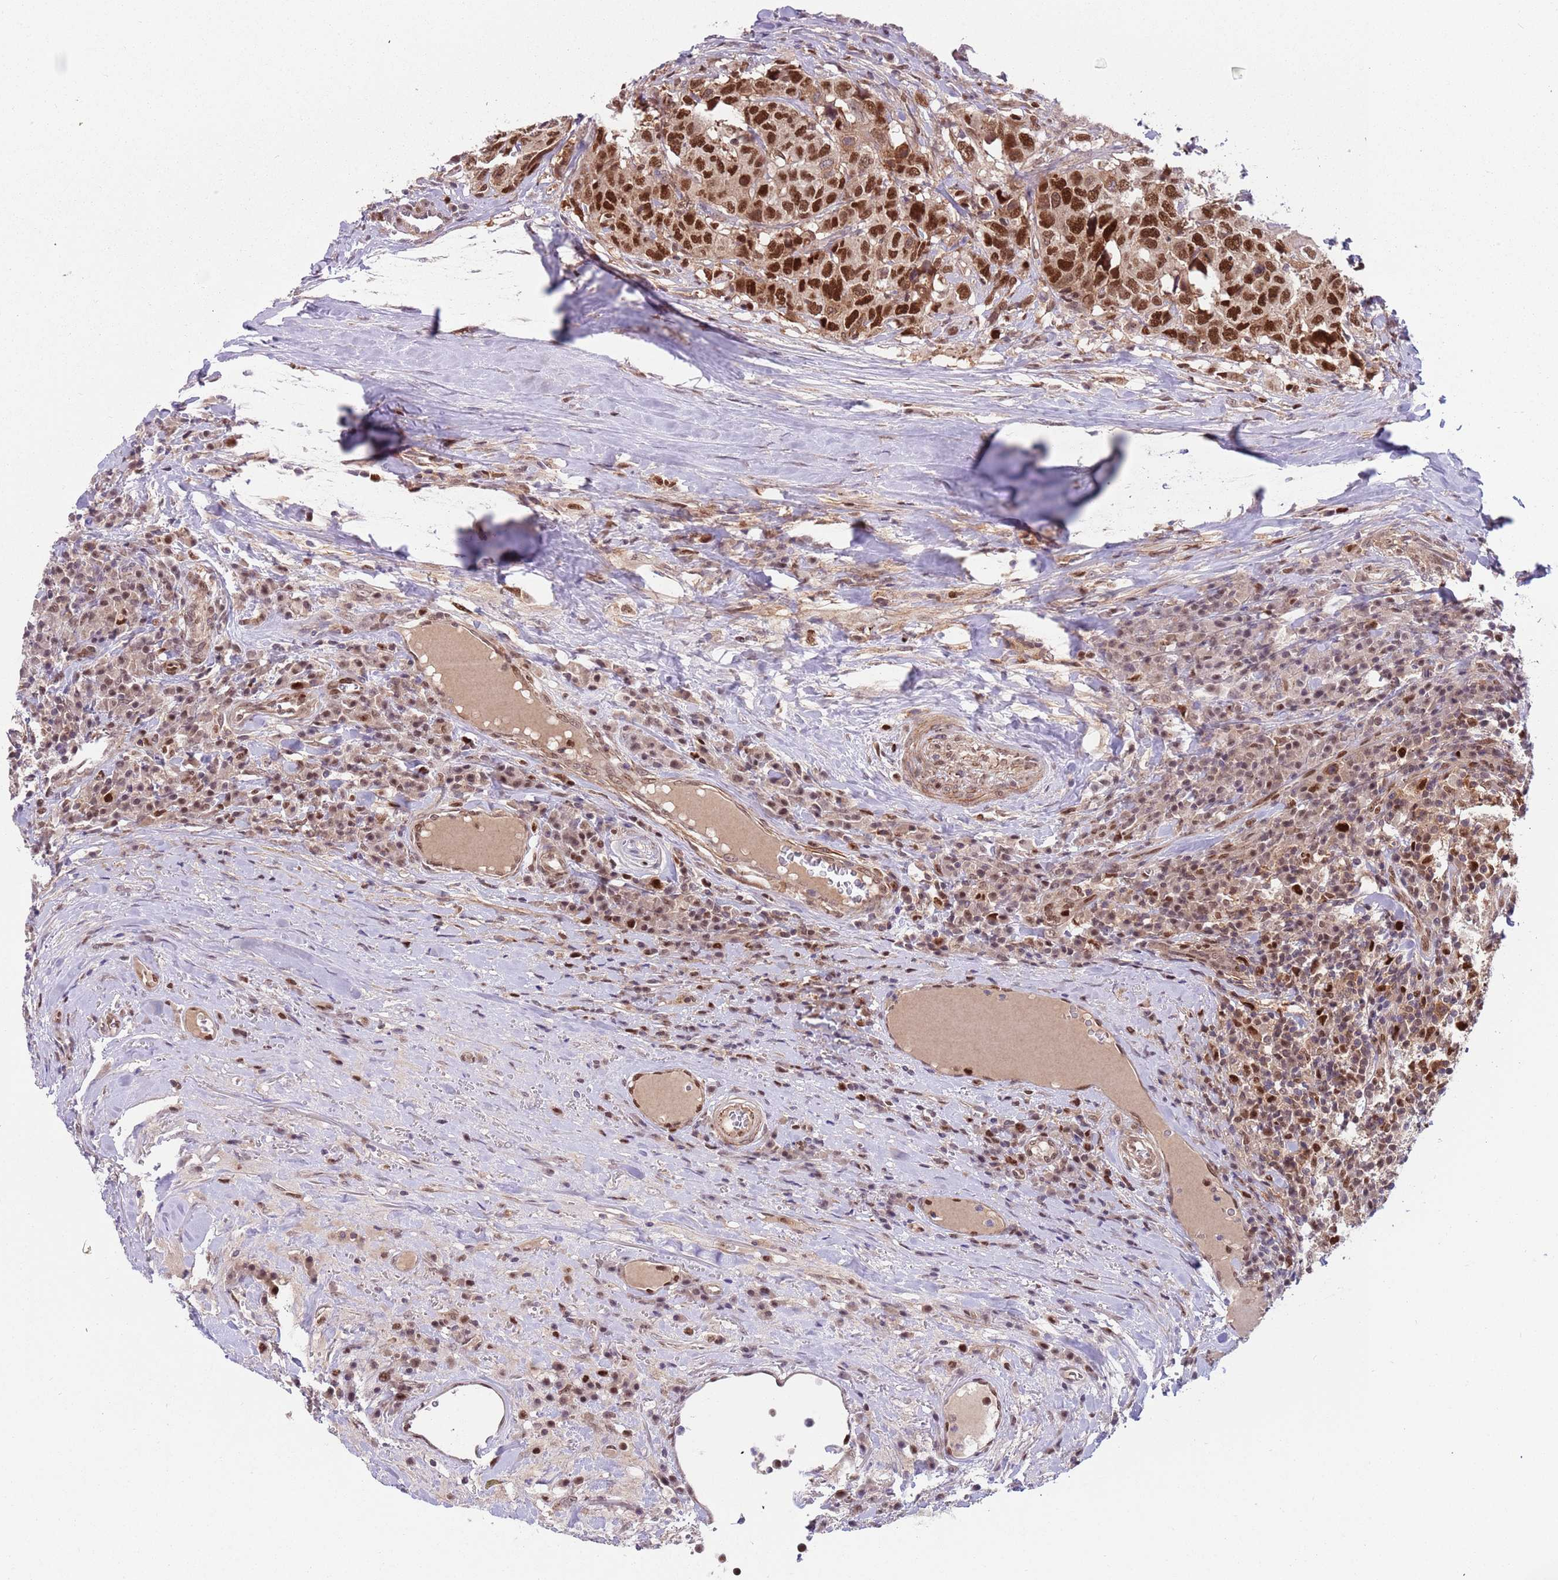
{"staining": {"intensity": "strong", "quantity": ">75%", "location": "cytoplasmic/membranous,nuclear"}, "tissue": "head and neck cancer", "cell_type": "Tumor cells", "image_type": "cancer", "snomed": [{"axis": "morphology", "description": "Squamous cell carcinoma, NOS"}, {"axis": "topography", "description": "Head-Neck"}], "caption": "The photomicrograph shows staining of head and neck cancer, revealing strong cytoplasmic/membranous and nuclear protein positivity (brown color) within tumor cells.", "gene": "RMND5B", "patient": {"sex": "male", "age": 66}}